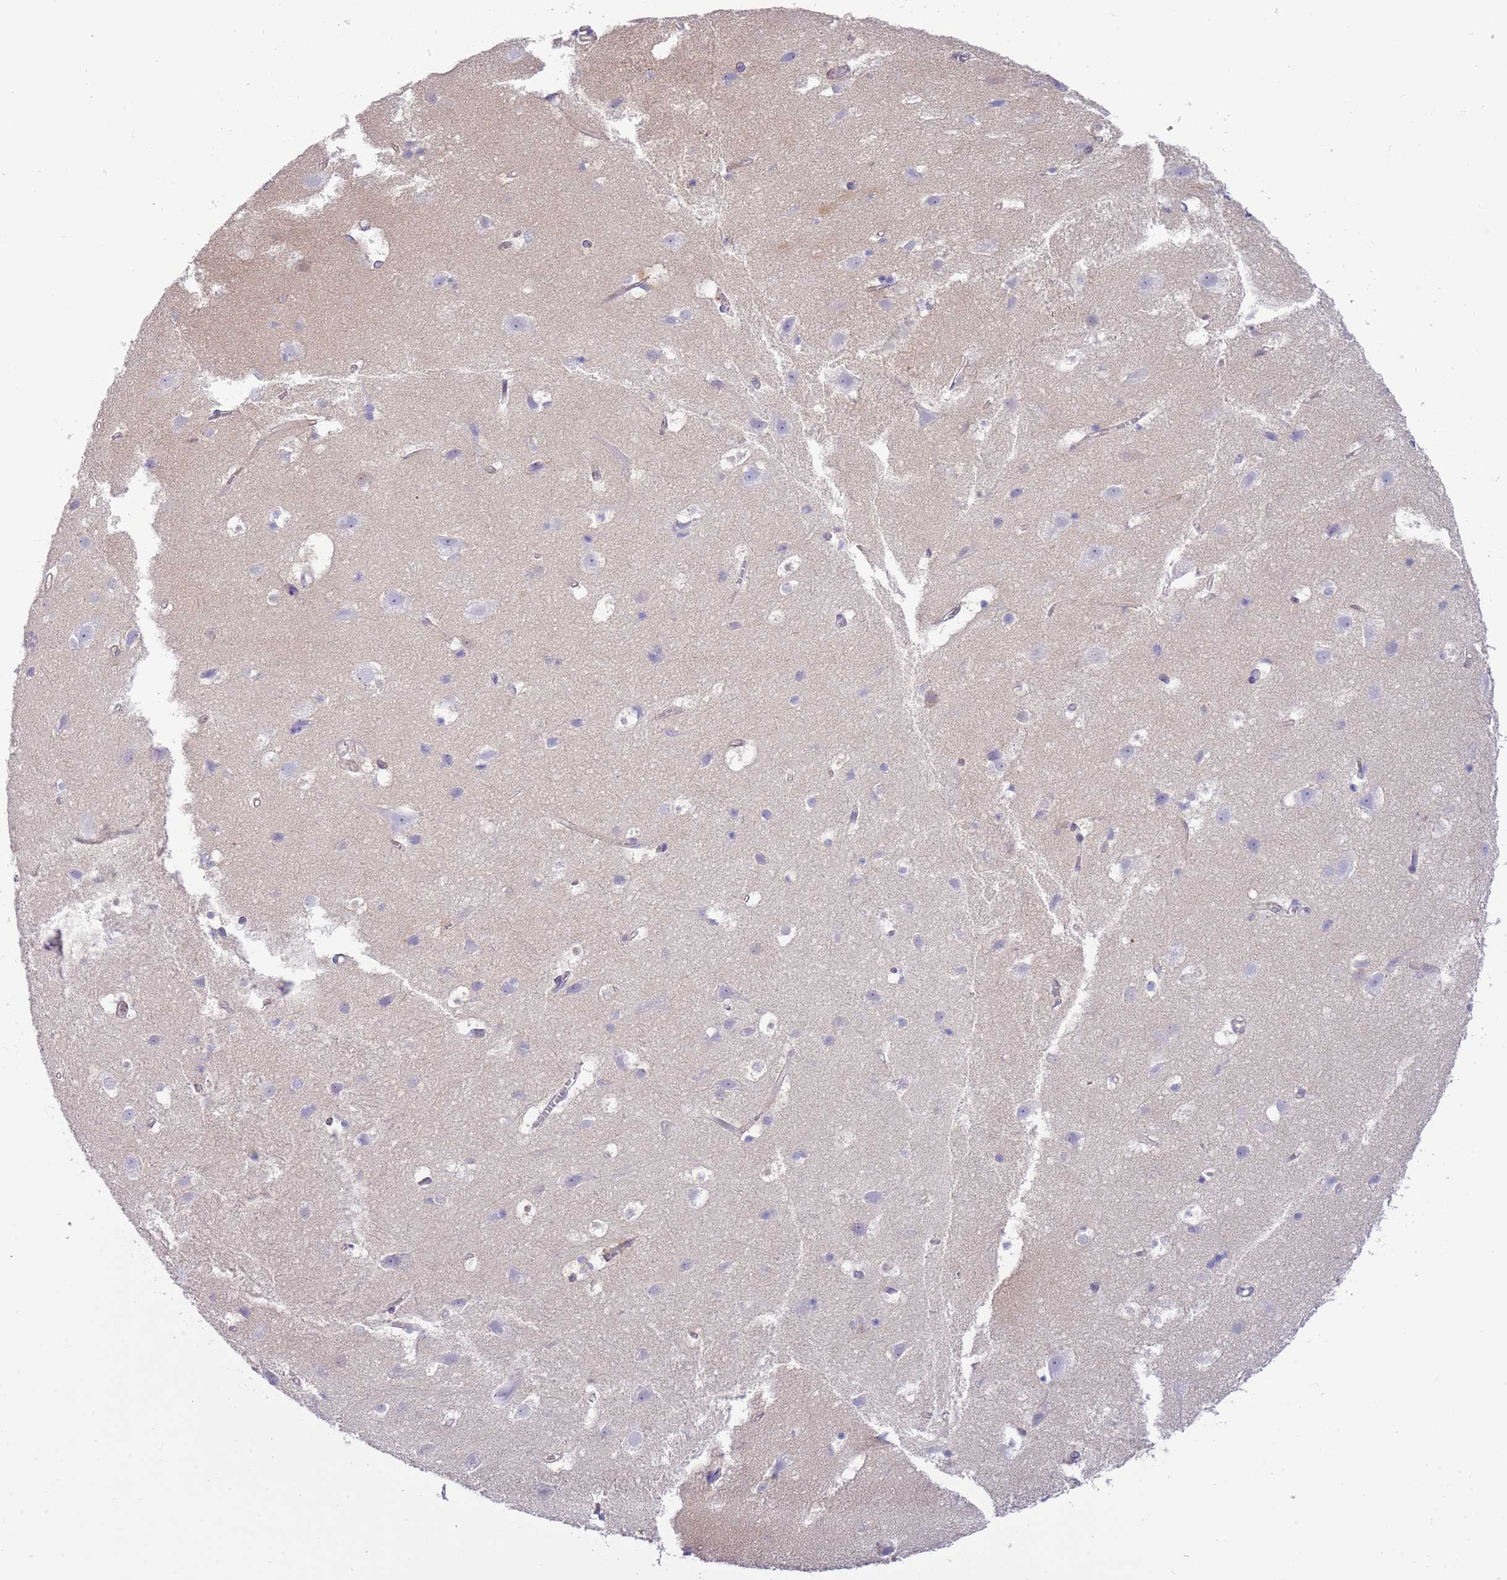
{"staining": {"intensity": "negative", "quantity": "none", "location": "none"}, "tissue": "cerebral cortex", "cell_type": "Endothelial cells", "image_type": "normal", "snomed": [{"axis": "morphology", "description": "Normal tissue, NOS"}, {"axis": "topography", "description": "Cerebral cortex"}], "caption": "A histopathology image of cerebral cortex stained for a protein reveals no brown staining in endothelial cells.", "gene": "NBPF4", "patient": {"sex": "male", "age": 54}}